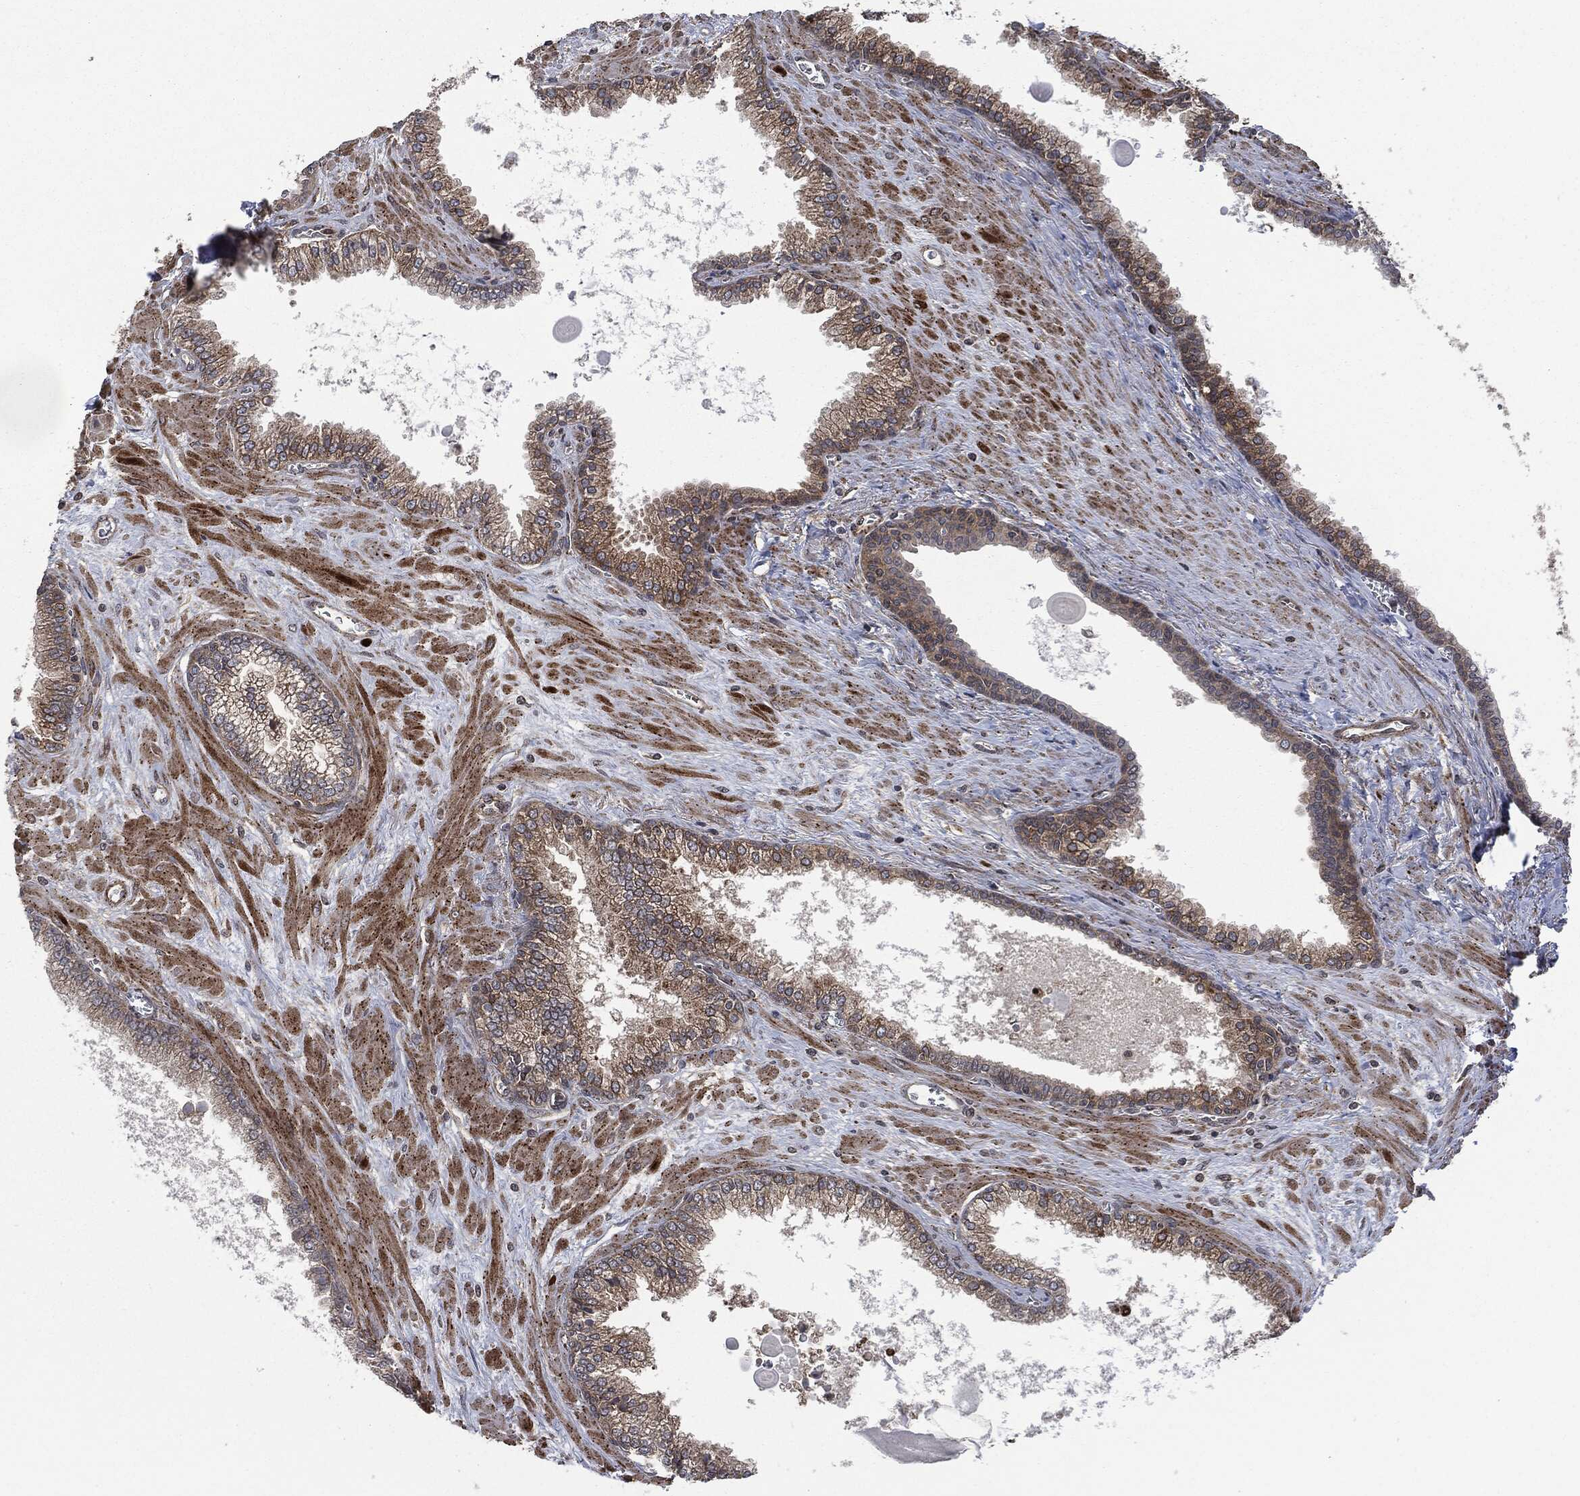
{"staining": {"intensity": "moderate", "quantity": ">75%", "location": "cytoplasmic/membranous"}, "tissue": "prostate cancer", "cell_type": "Tumor cells", "image_type": "cancer", "snomed": [{"axis": "morphology", "description": "Adenocarcinoma, NOS"}, {"axis": "topography", "description": "Prostate"}], "caption": "Tumor cells show medium levels of moderate cytoplasmic/membranous positivity in approximately >75% of cells in adenocarcinoma (prostate).", "gene": "HRAS", "patient": {"sex": "male", "age": 56}}